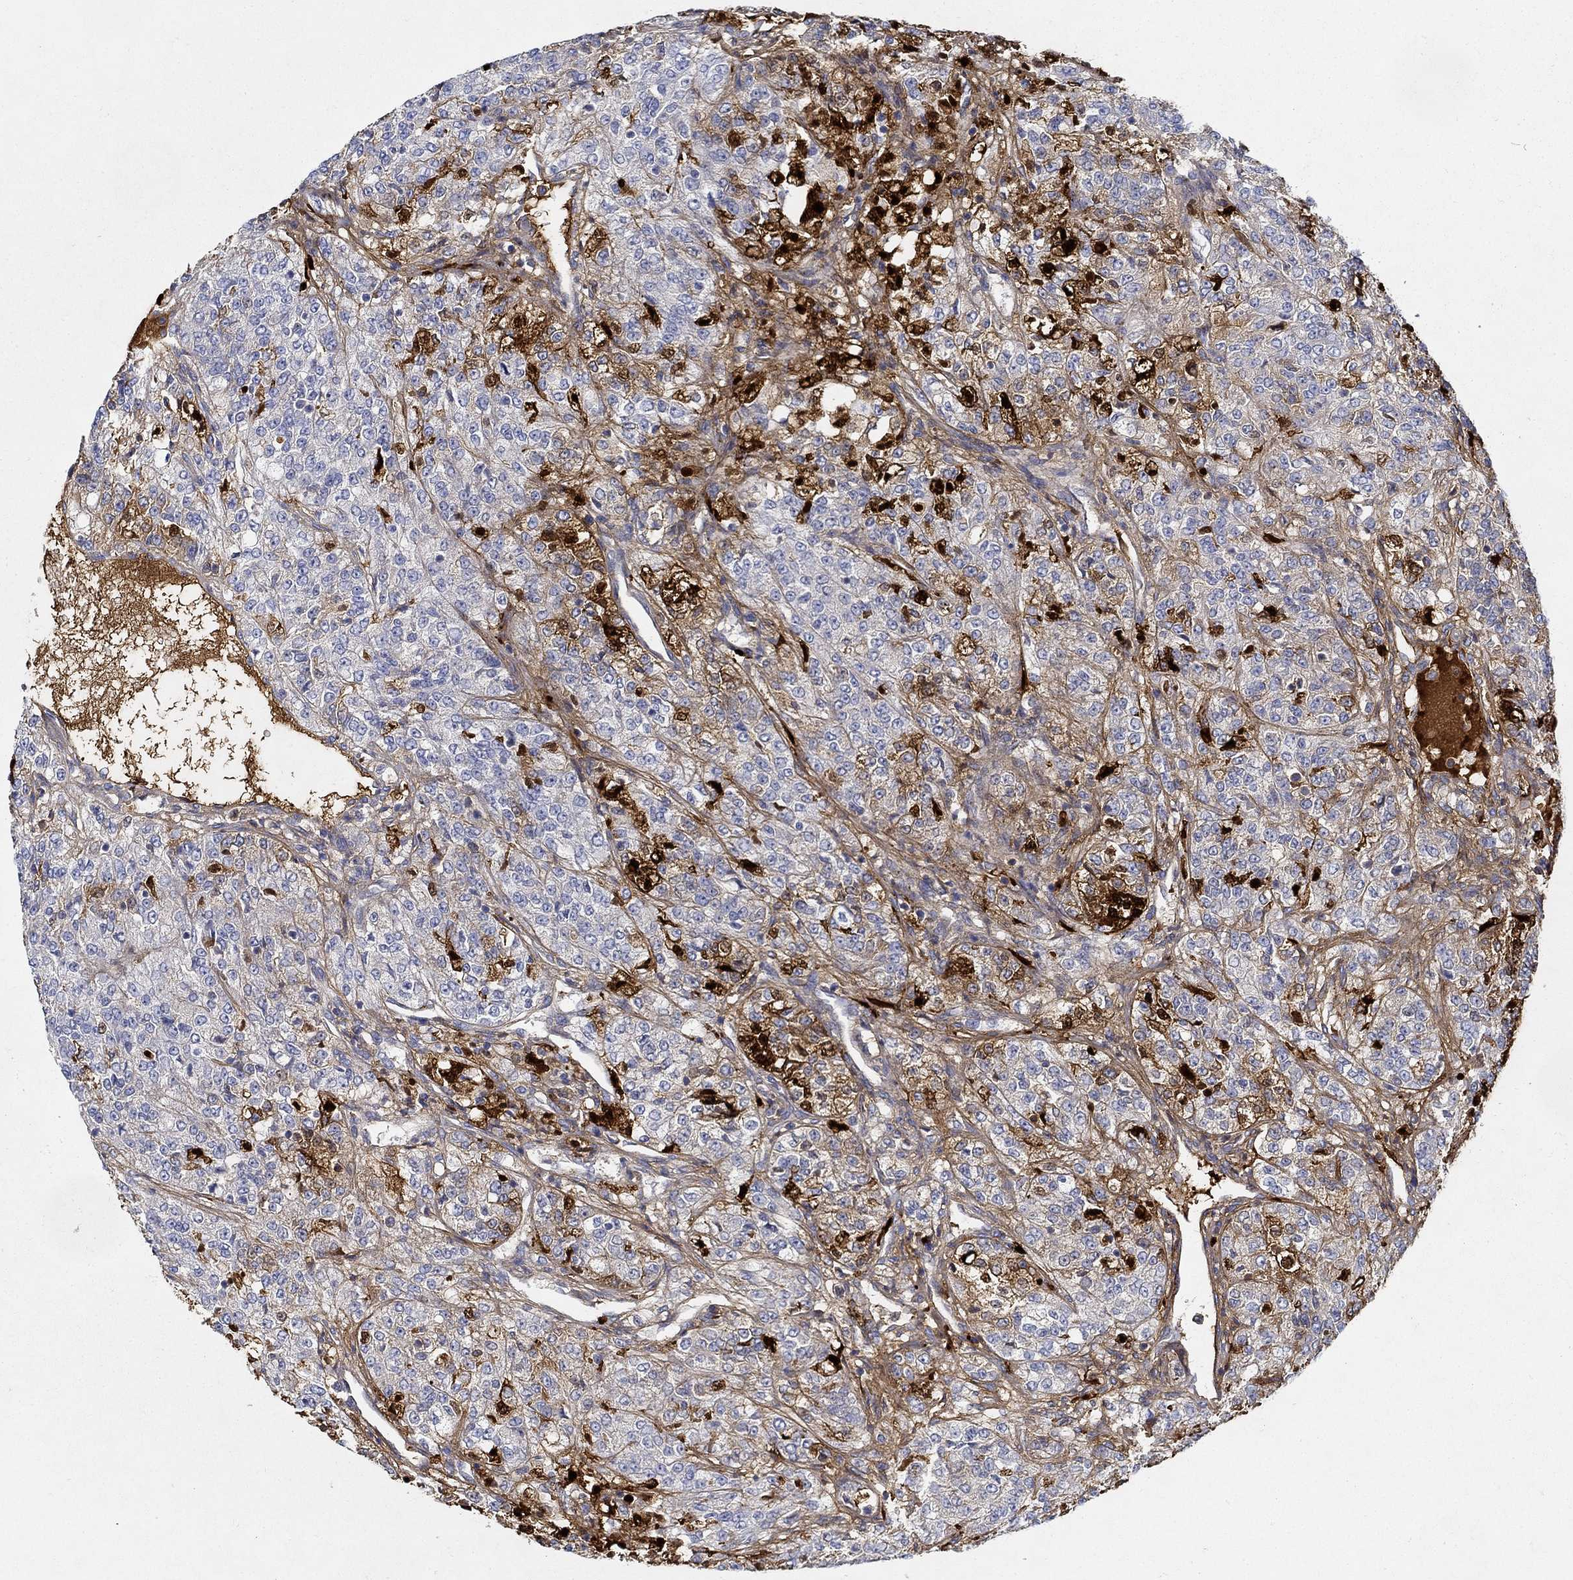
{"staining": {"intensity": "strong", "quantity": "<25%", "location": "cytoplasmic/membranous"}, "tissue": "renal cancer", "cell_type": "Tumor cells", "image_type": "cancer", "snomed": [{"axis": "morphology", "description": "Adenocarcinoma, NOS"}, {"axis": "topography", "description": "Kidney"}], "caption": "This is an image of IHC staining of renal cancer (adenocarcinoma), which shows strong positivity in the cytoplasmic/membranous of tumor cells.", "gene": "TGFBI", "patient": {"sex": "female", "age": 63}}